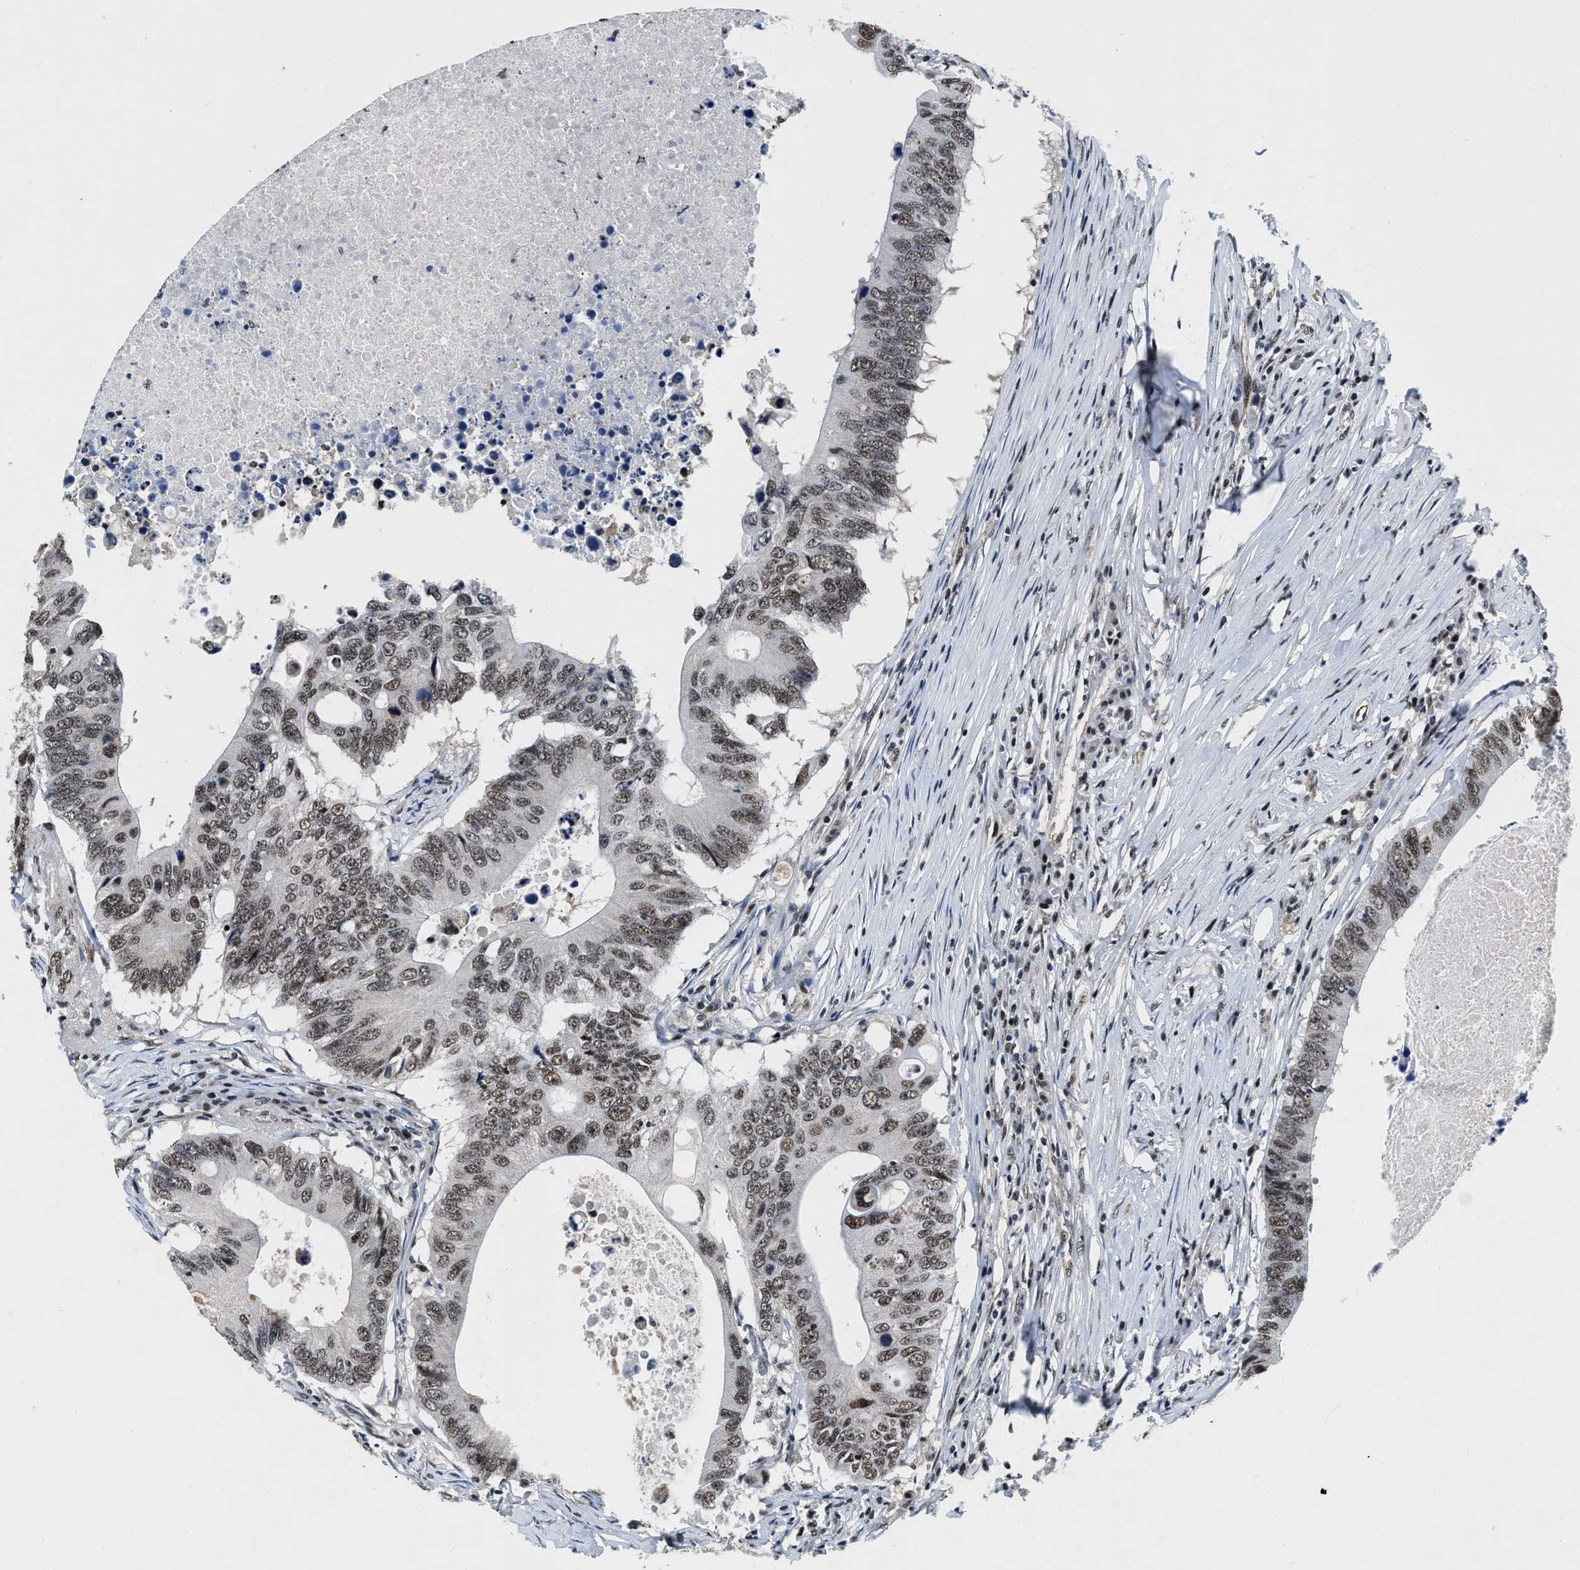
{"staining": {"intensity": "weak", "quantity": ">75%", "location": "nuclear"}, "tissue": "colorectal cancer", "cell_type": "Tumor cells", "image_type": "cancer", "snomed": [{"axis": "morphology", "description": "Adenocarcinoma, NOS"}, {"axis": "topography", "description": "Colon"}], "caption": "Approximately >75% of tumor cells in human adenocarcinoma (colorectal) display weak nuclear protein expression as visualized by brown immunohistochemical staining.", "gene": "CCNE1", "patient": {"sex": "male", "age": 71}}